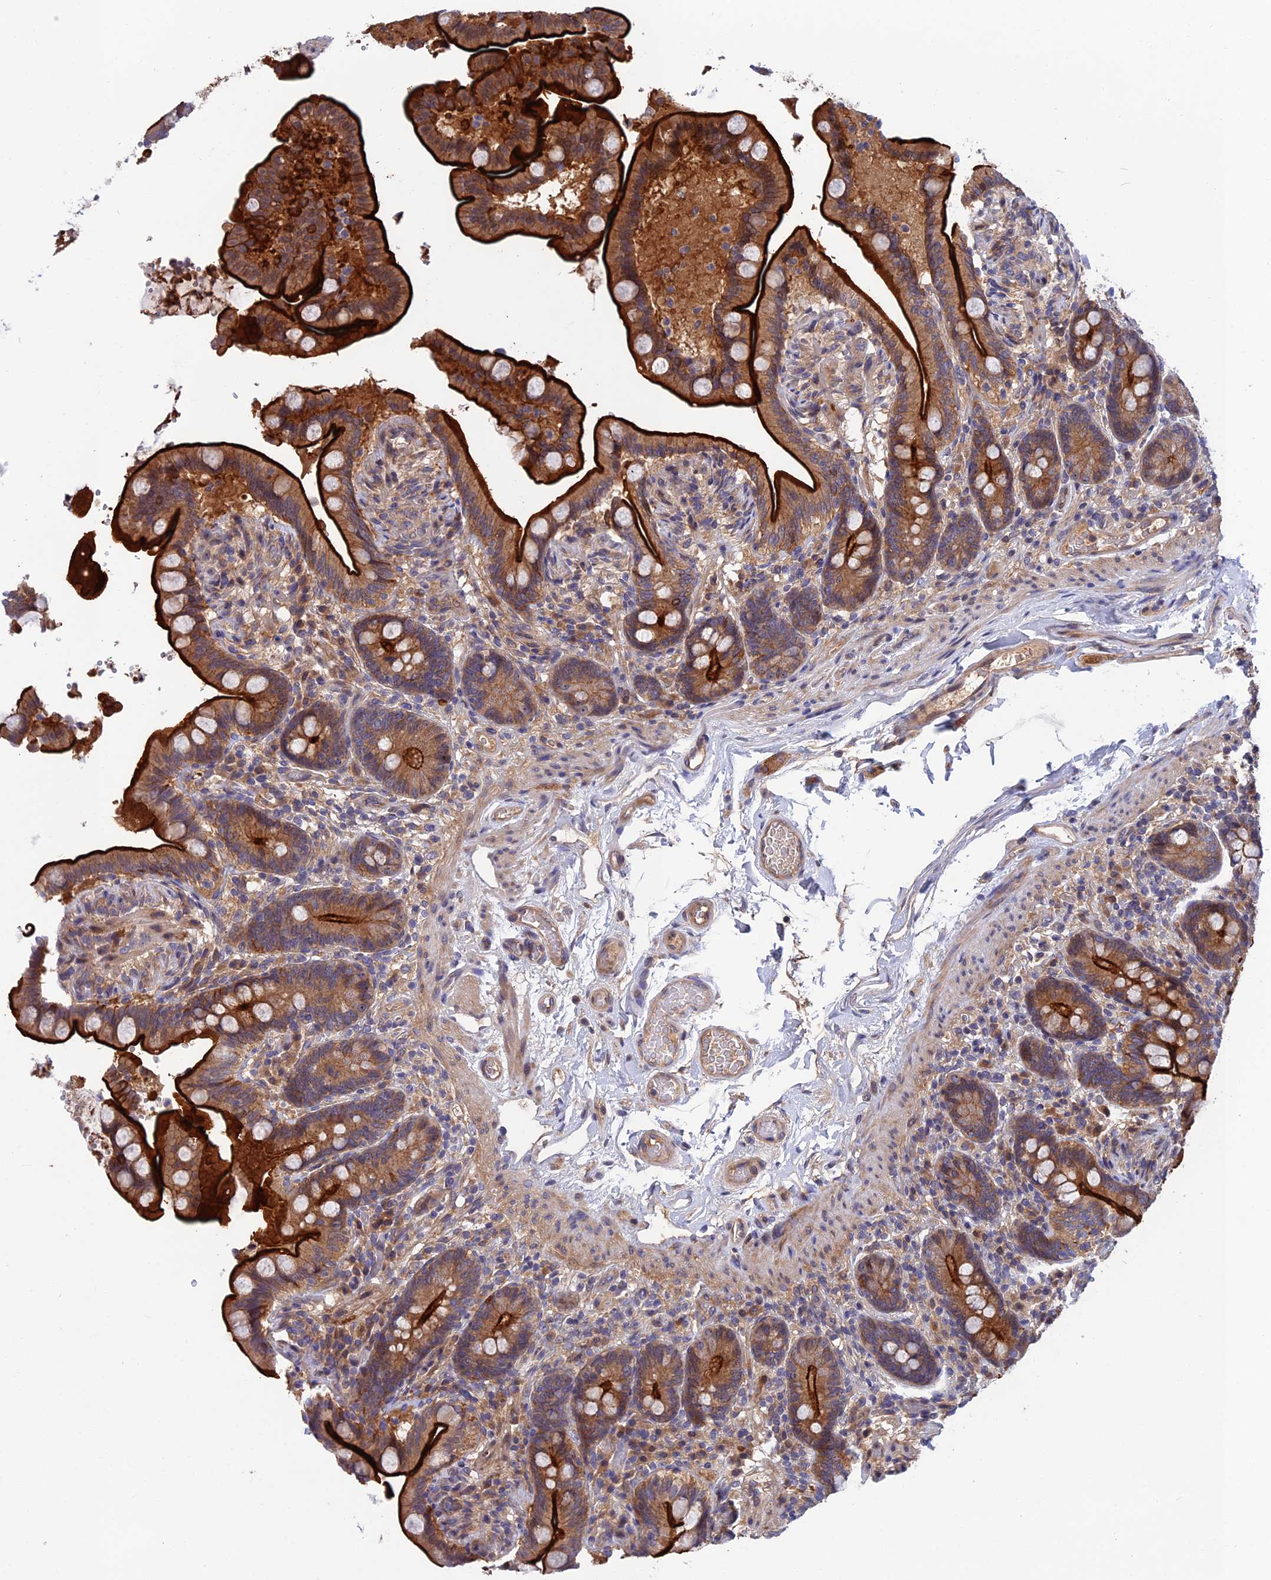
{"staining": {"intensity": "weak", "quantity": ">75%", "location": "cytoplasmic/membranous,nuclear"}, "tissue": "colon", "cell_type": "Endothelial cells", "image_type": "normal", "snomed": [{"axis": "morphology", "description": "Normal tissue, NOS"}, {"axis": "topography", "description": "Smooth muscle"}, {"axis": "topography", "description": "Colon"}], "caption": "Immunohistochemical staining of unremarkable colon displays >75% levels of weak cytoplasmic/membranous,nuclear protein staining in about >75% of endothelial cells.", "gene": "CRACD", "patient": {"sex": "male", "age": 73}}